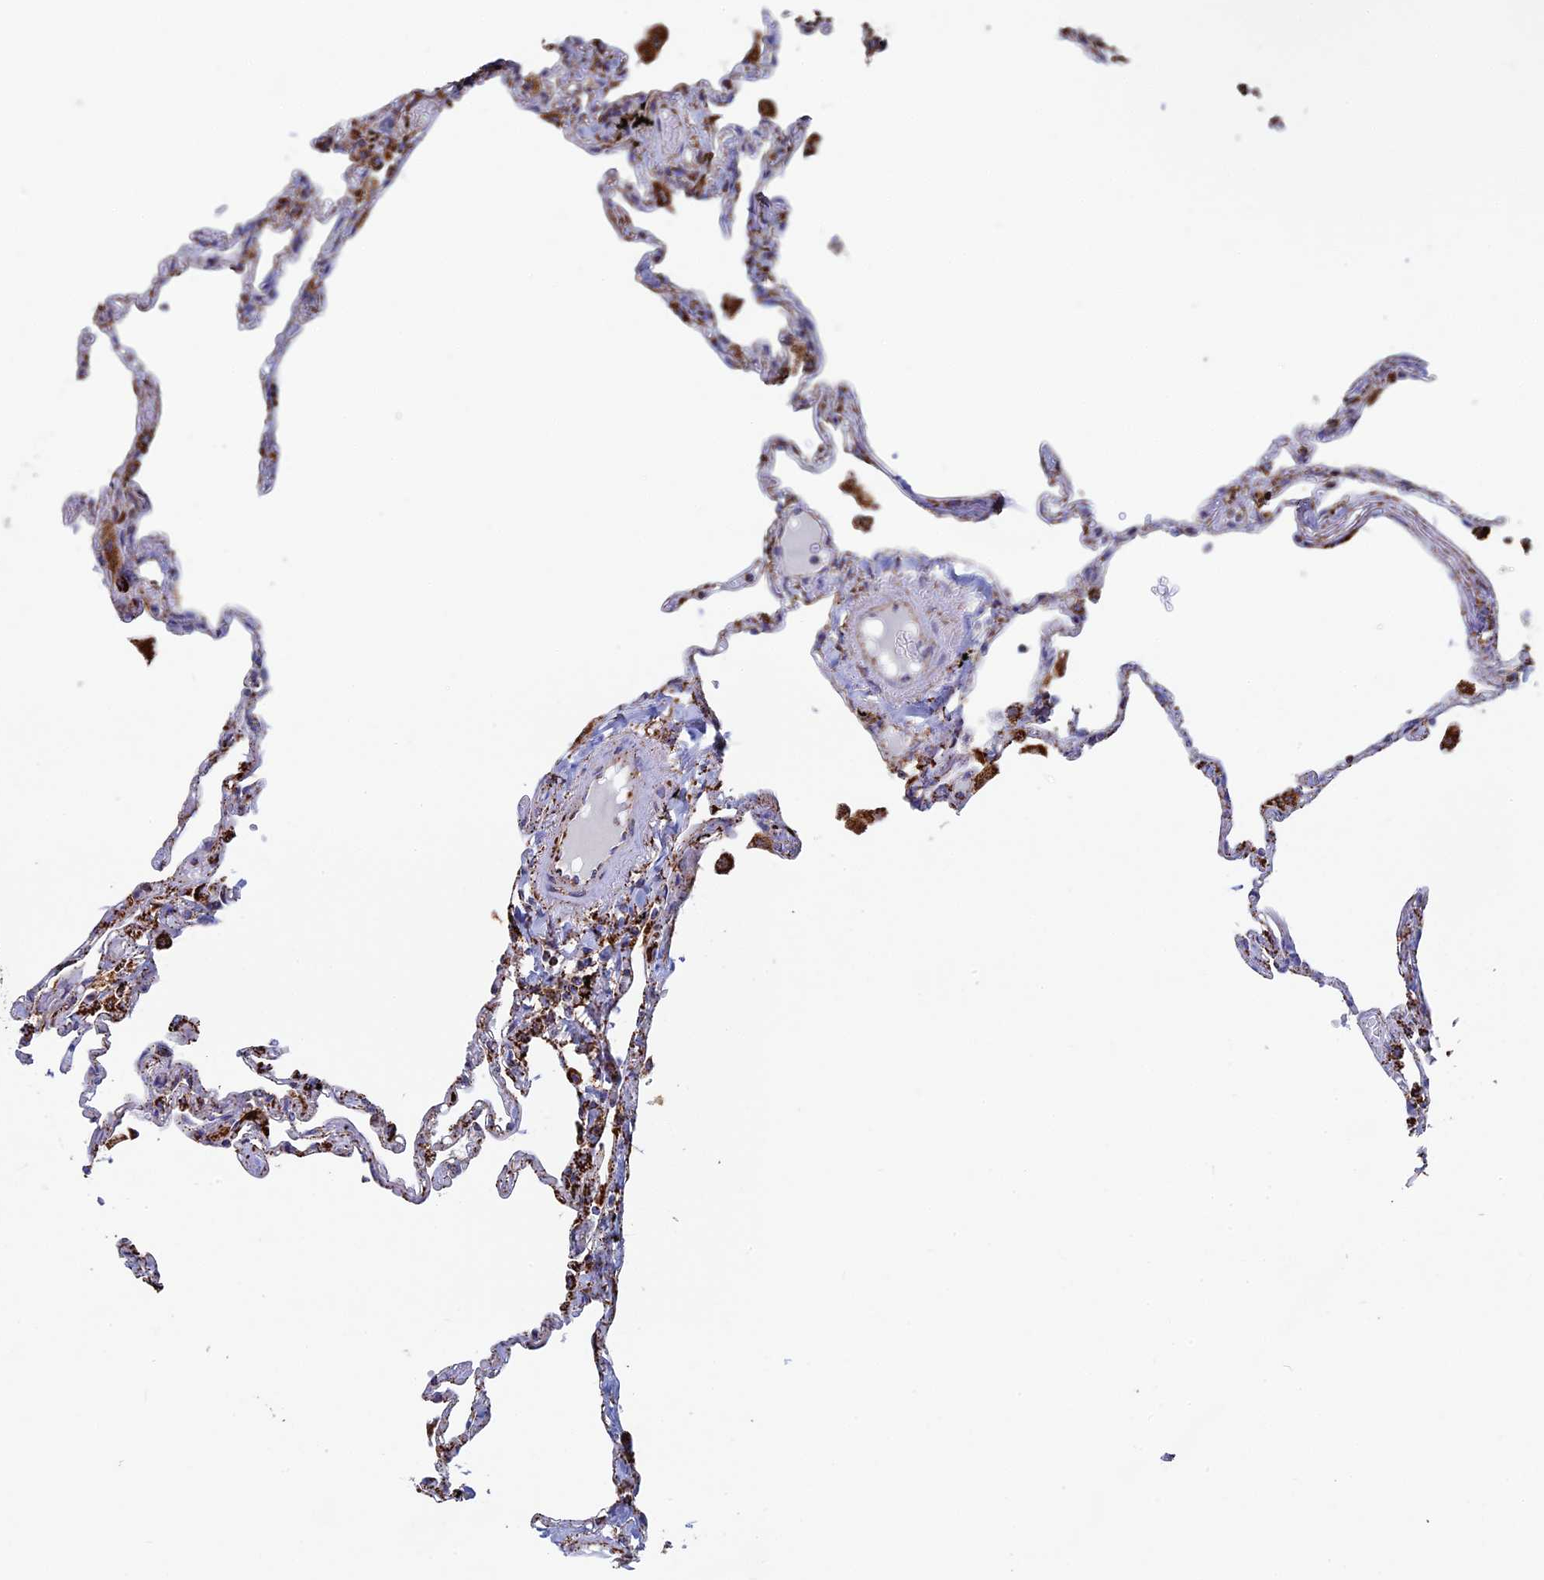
{"staining": {"intensity": "strong", "quantity": "25%-75%", "location": "cytoplasmic/membranous"}, "tissue": "lung", "cell_type": "Alveolar cells", "image_type": "normal", "snomed": [{"axis": "morphology", "description": "Normal tissue, NOS"}, {"axis": "topography", "description": "Lung"}], "caption": "The image exhibits staining of normal lung, revealing strong cytoplasmic/membranous protein staining (brown color) within alveolar cells.", "gene": "SEC24D", "patient": {"sex": "female", "age": 67}}